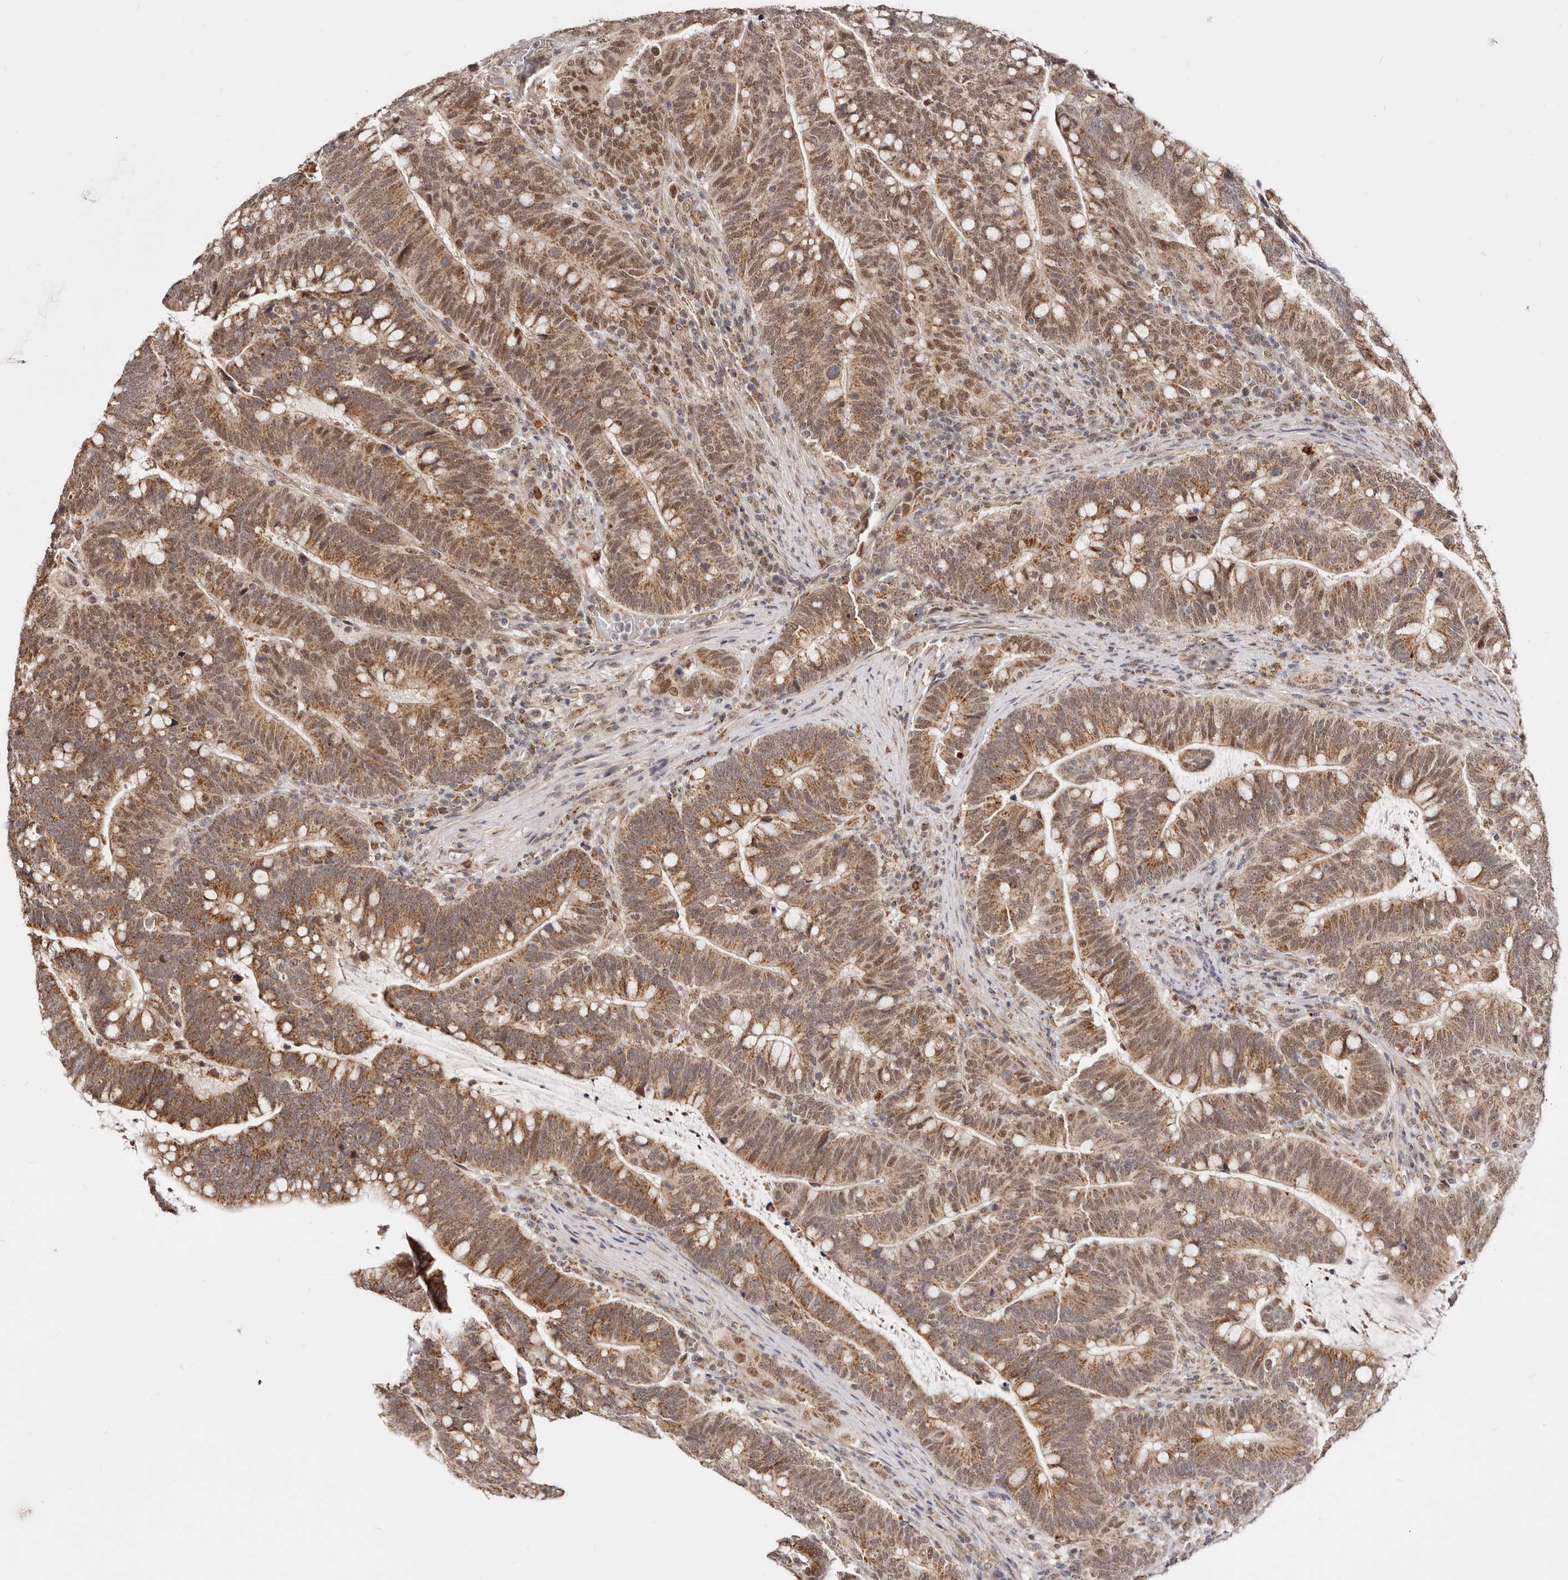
{"staining": {"intensity": "moderate", "quantity": ">75%", "location": "cytoplasmic/membranous,nuclear"}, "tissue": "colorectal cancer", "cell_type": "Tumor cells", "image_type": "cancer", "snomed": [{"axis": "morphology", "description": "Adenocarcinoma, NOS"}, {"axis": "topography", "description": "Colon"}], "caption": "Colorectal cancer stained for a protein (brown) demonstrates moderate cytoplasmic/membranous and nuclear positive expression in about >75% of tumor cells.", "gene": "SEC14L1", "patient": {"sex": "female", "age": 66}}